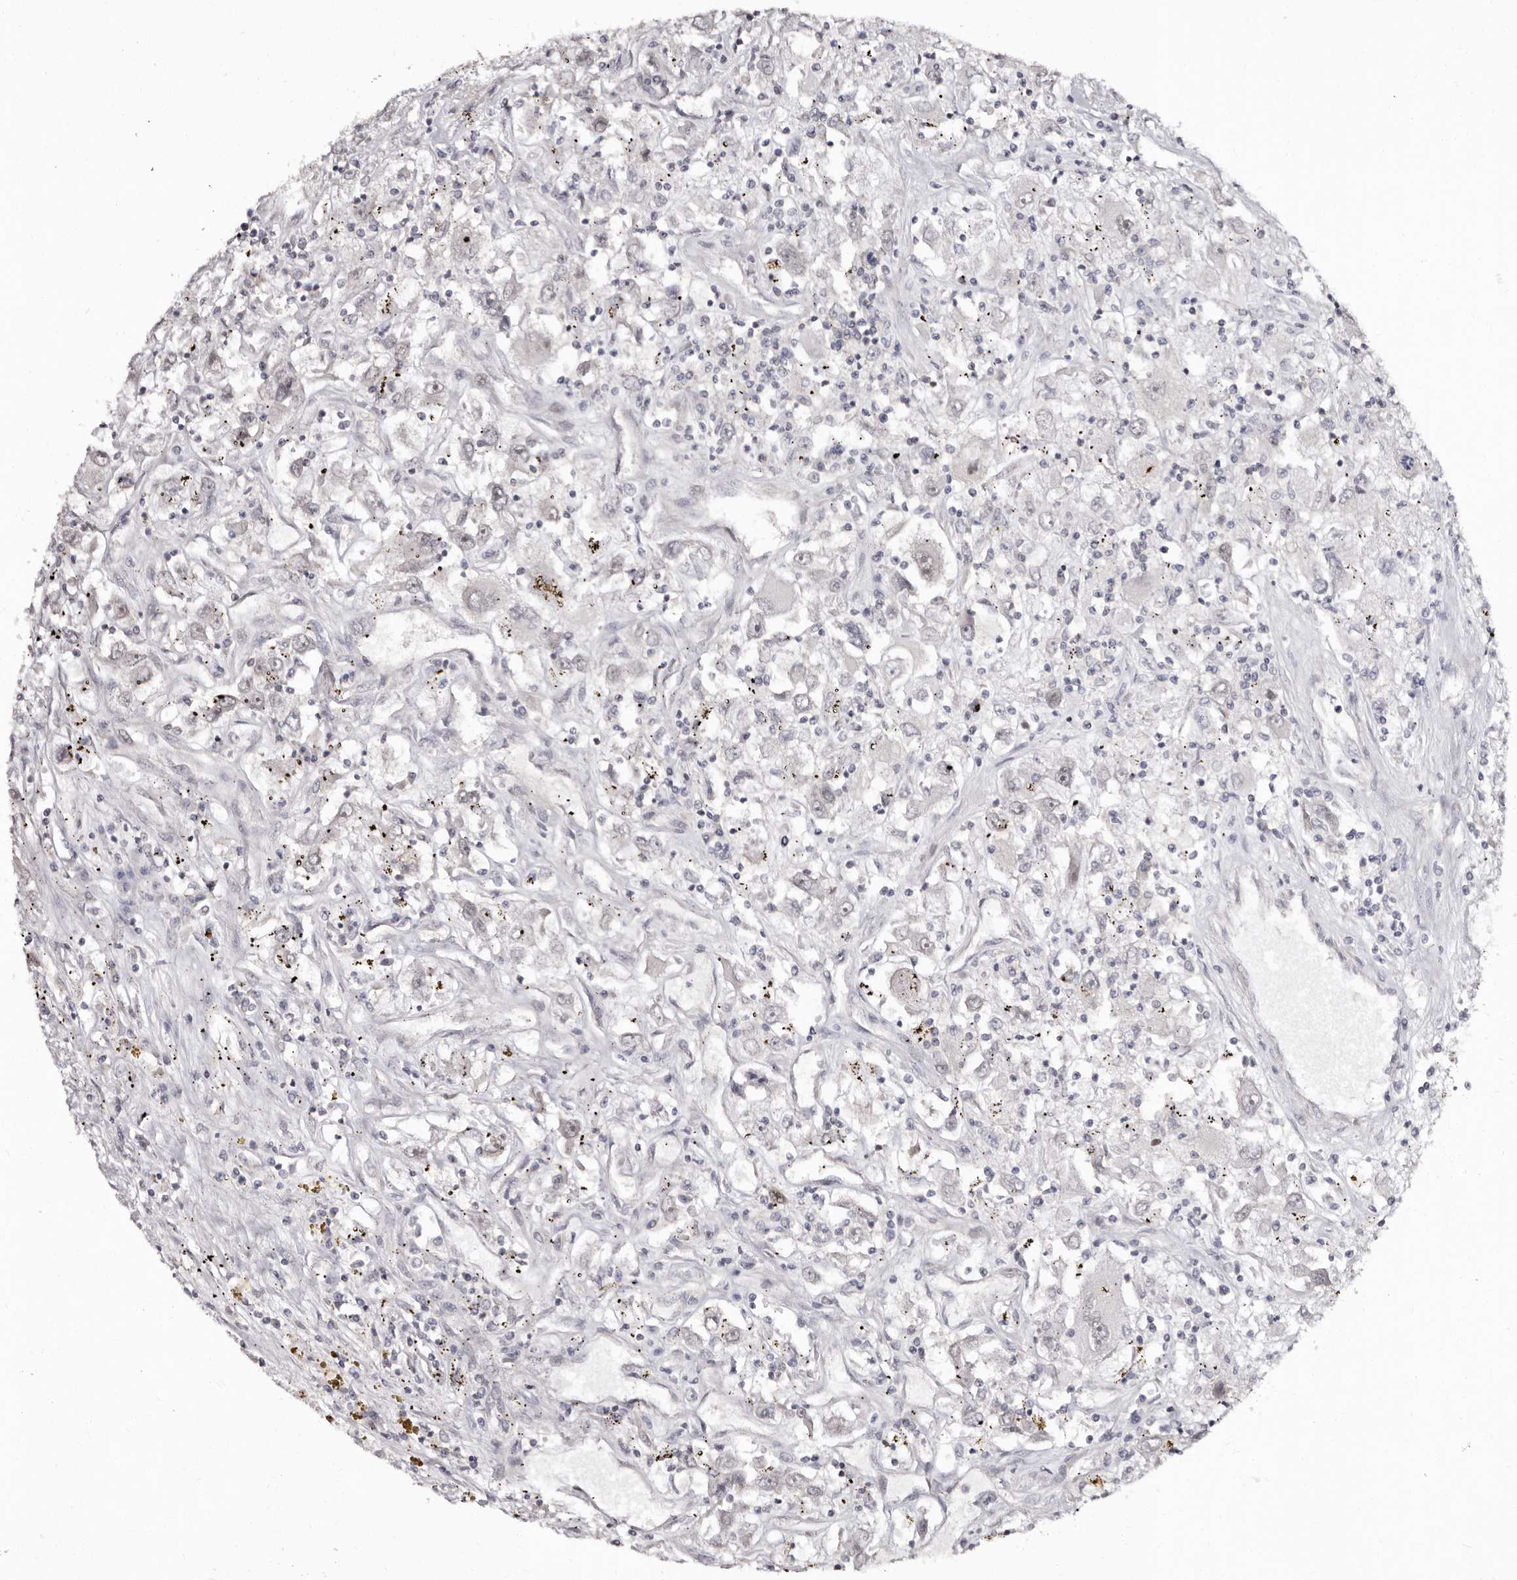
{"staining": {"intensity": "negative", "quantity": "none", "location": "none"}, "tissue": "renal cancer", "cell_type": "Tumor cells", "image_type": "cancer", "snomed": [{"axis": "morphology", "description": "Adenocarcinoma, NOS"}, {"axis": "topography", "description": "Kidney"}], "caption": "Immunohistochemistry of adenocarcinoma (renal) shows no expression in tumor cells.", "gene": "PHF20L1", "patient": {"sex": "female", "age": 52}}